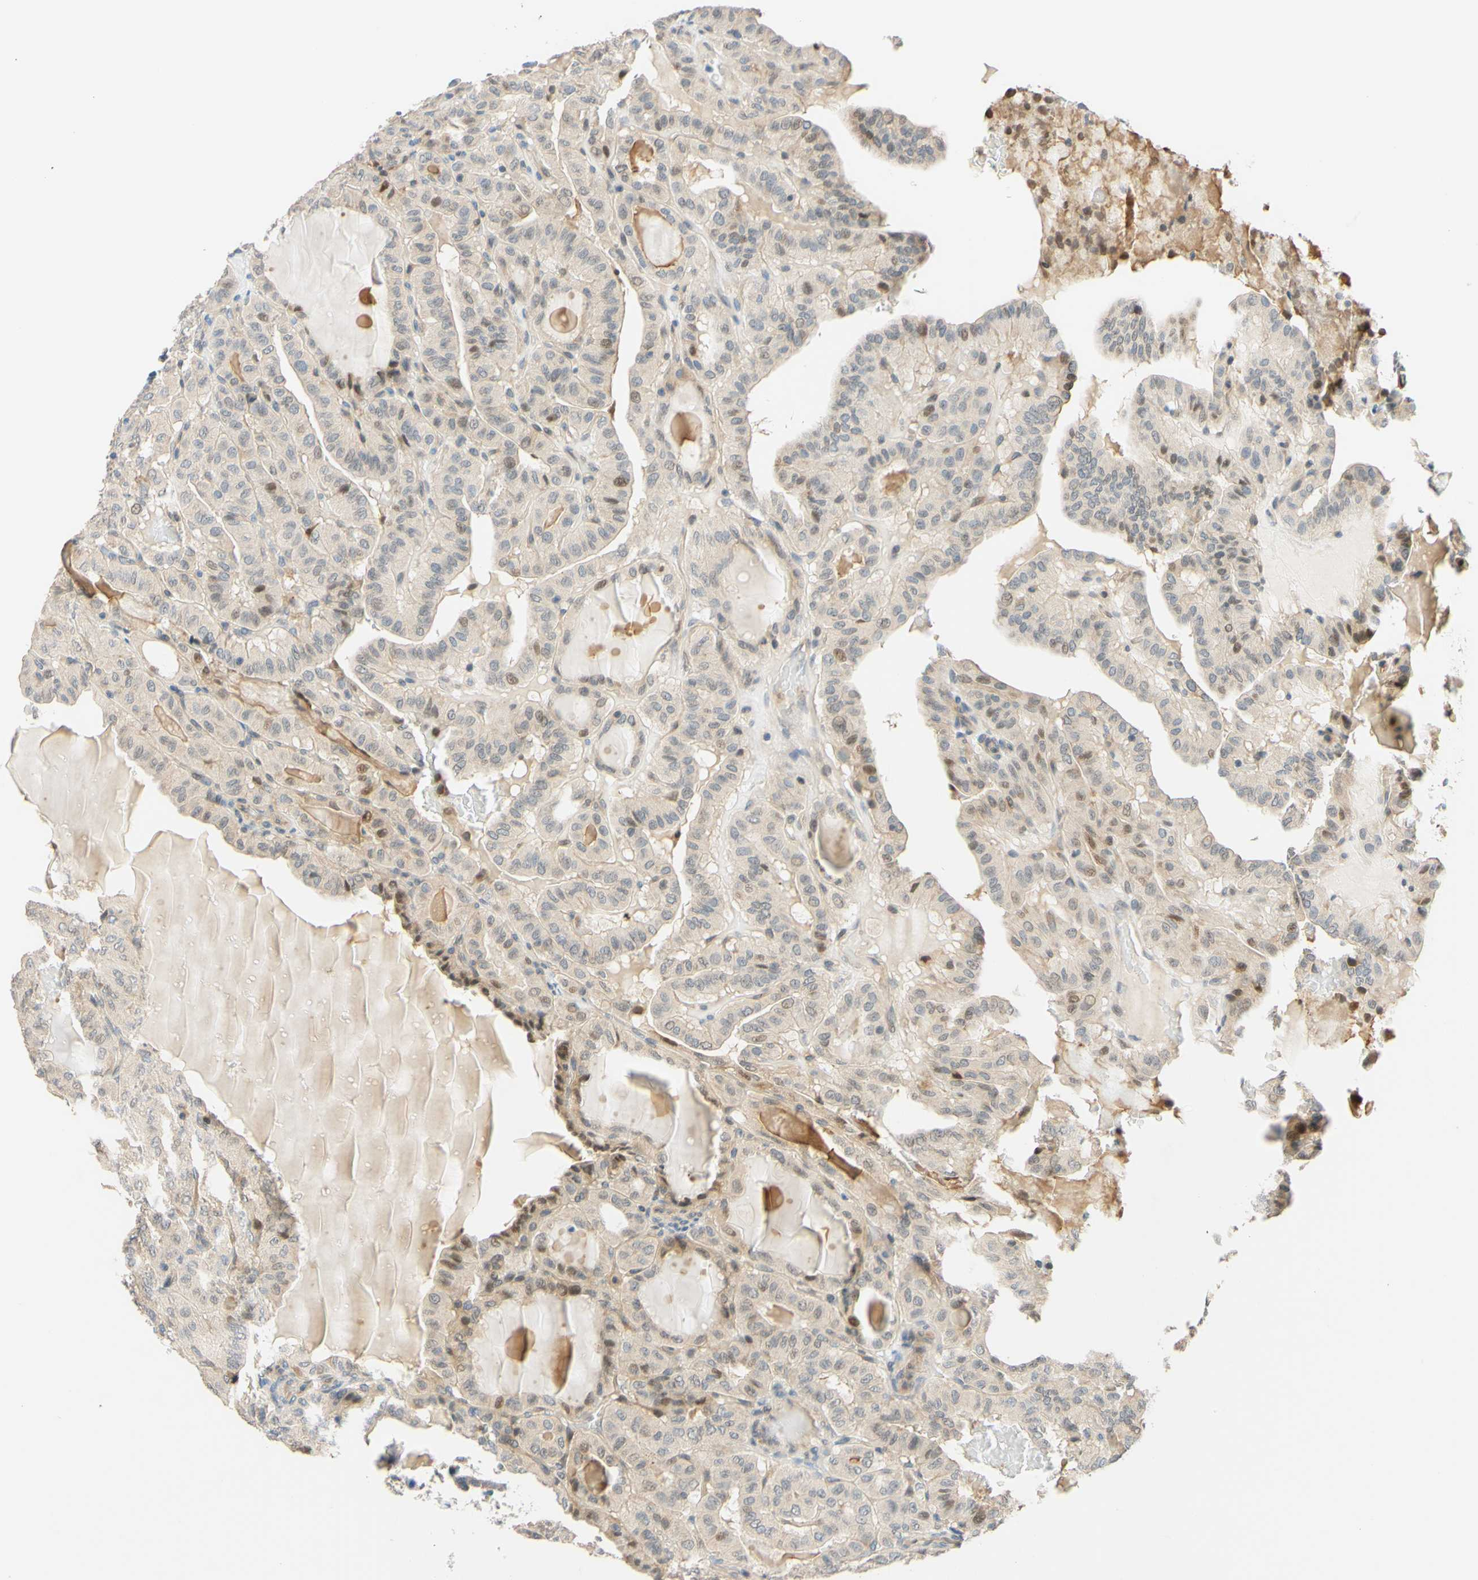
{"staining": {"intensity": "weak", "quantity": "<25%", "location": "nuclear"}, "tissue": "thyroid cancer", "cell_type": "Tumor cells", "image_type": "cancer", "snomed": [{"axis": "morphology", "description": "Papillary adenocarcinoma, NOS"}, {"axis": "topography", "description": "Thyroid gland"}], "caption": "Immunohistochemistry histopathology image of human thyroid papillary adenocarcinoma stained for a protein (brown), which displays no staining in tumor cells.", "gene": "C2CD2L", "patient": {"sex": "male", "age": 77}}